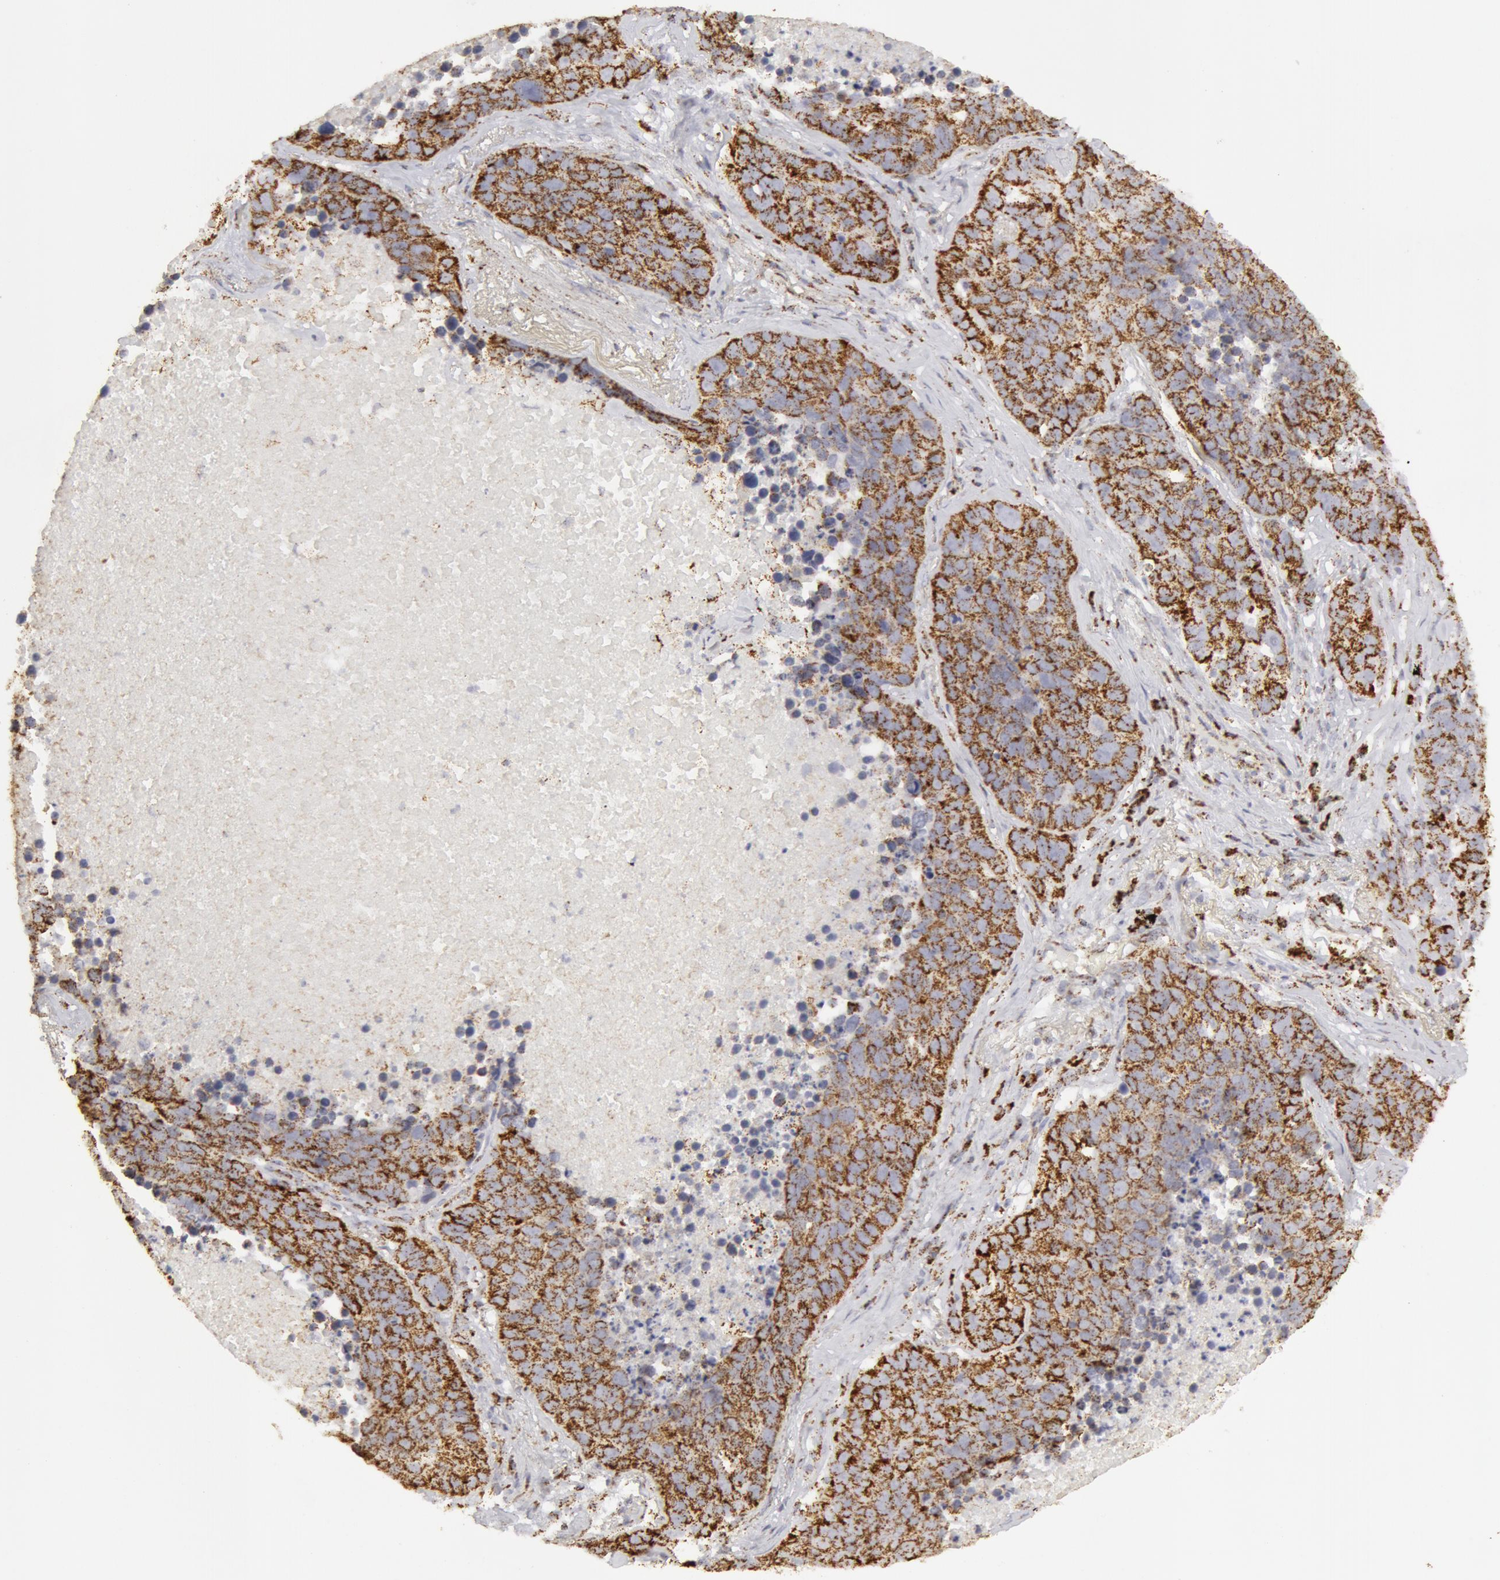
{"staining": {"intensity": "moderate", "quantity": ">75%", "location": "cytoplasmic/membranous"}, "tissue": "lung cancer", "cell_type": "Tumor cells", "image_type": "cancer", "snomed": [{"axis": "morphology", "description": "Carcinoid, malignant, NOS"}, {"axis": "topography", "description": "Lung"}], "caption": "A brown stain highlights moderate cytoplasmic/membranous positivity of a protein in human lung cancer tumor cells. (Stains: DAB (3,3'-diaminobenzidine) in brown, nuclei in blue, Microscopy: brightfield microscopy at high magnification).", "gene": "ATP5F1B", "patient": {"sex": "male", "age": 60}}